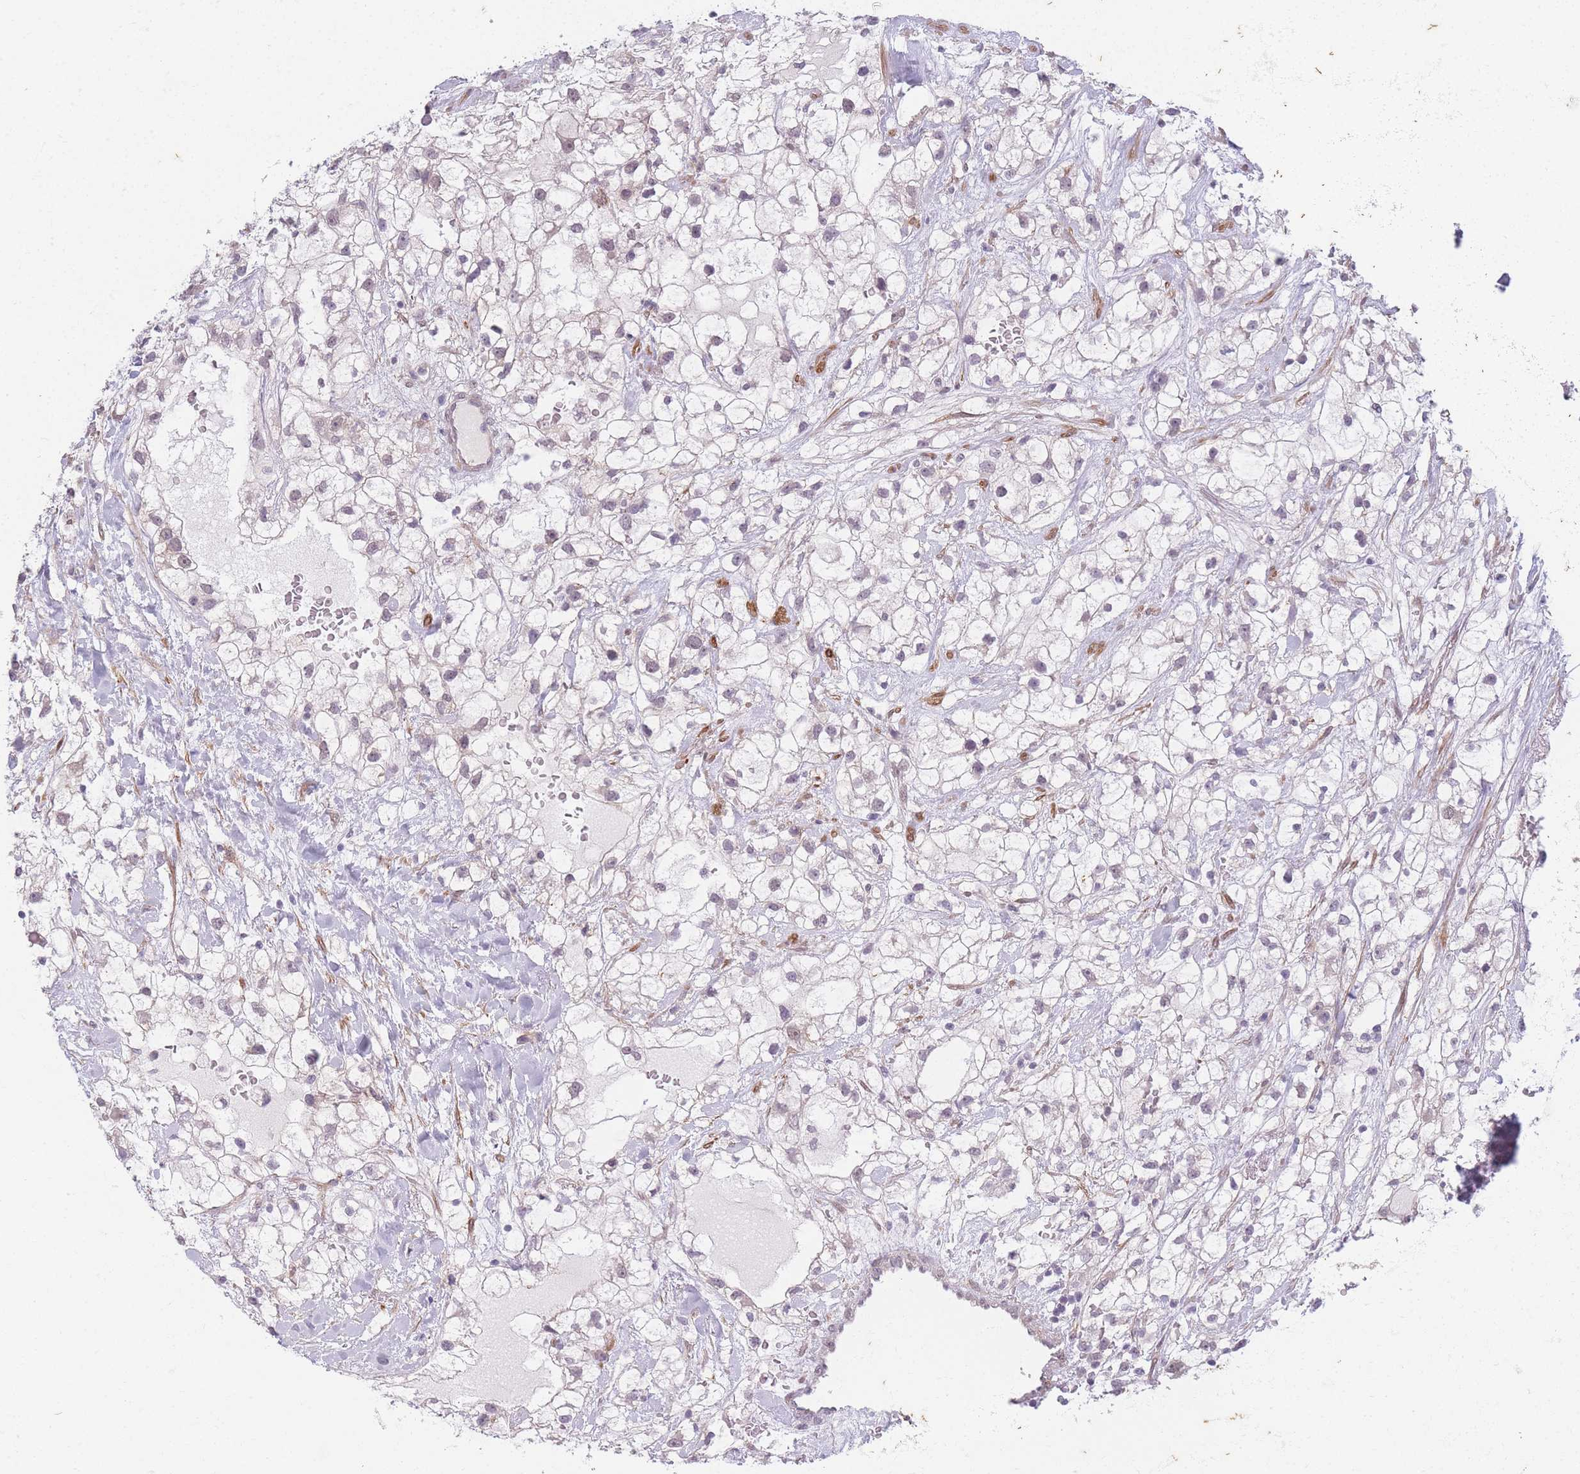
{"staining": {"intensity": "weak", "quantity": "<25%", "location": "nuclear"}, "tissue": "renal cancer", "cell_type": "Tumor cells", "image_type": "cancer", "snomed": [{"axis": "morphology", "description": "Adenocarcinoma, NOS"}, {"axis": "topography", "description": "Kidney"}], "caption": "Tumor cells are negative for brown protein staining in adenocarcinoma (renal).", "gene": "SIN3B", "patient": {"sex": "male", "age": 59}}